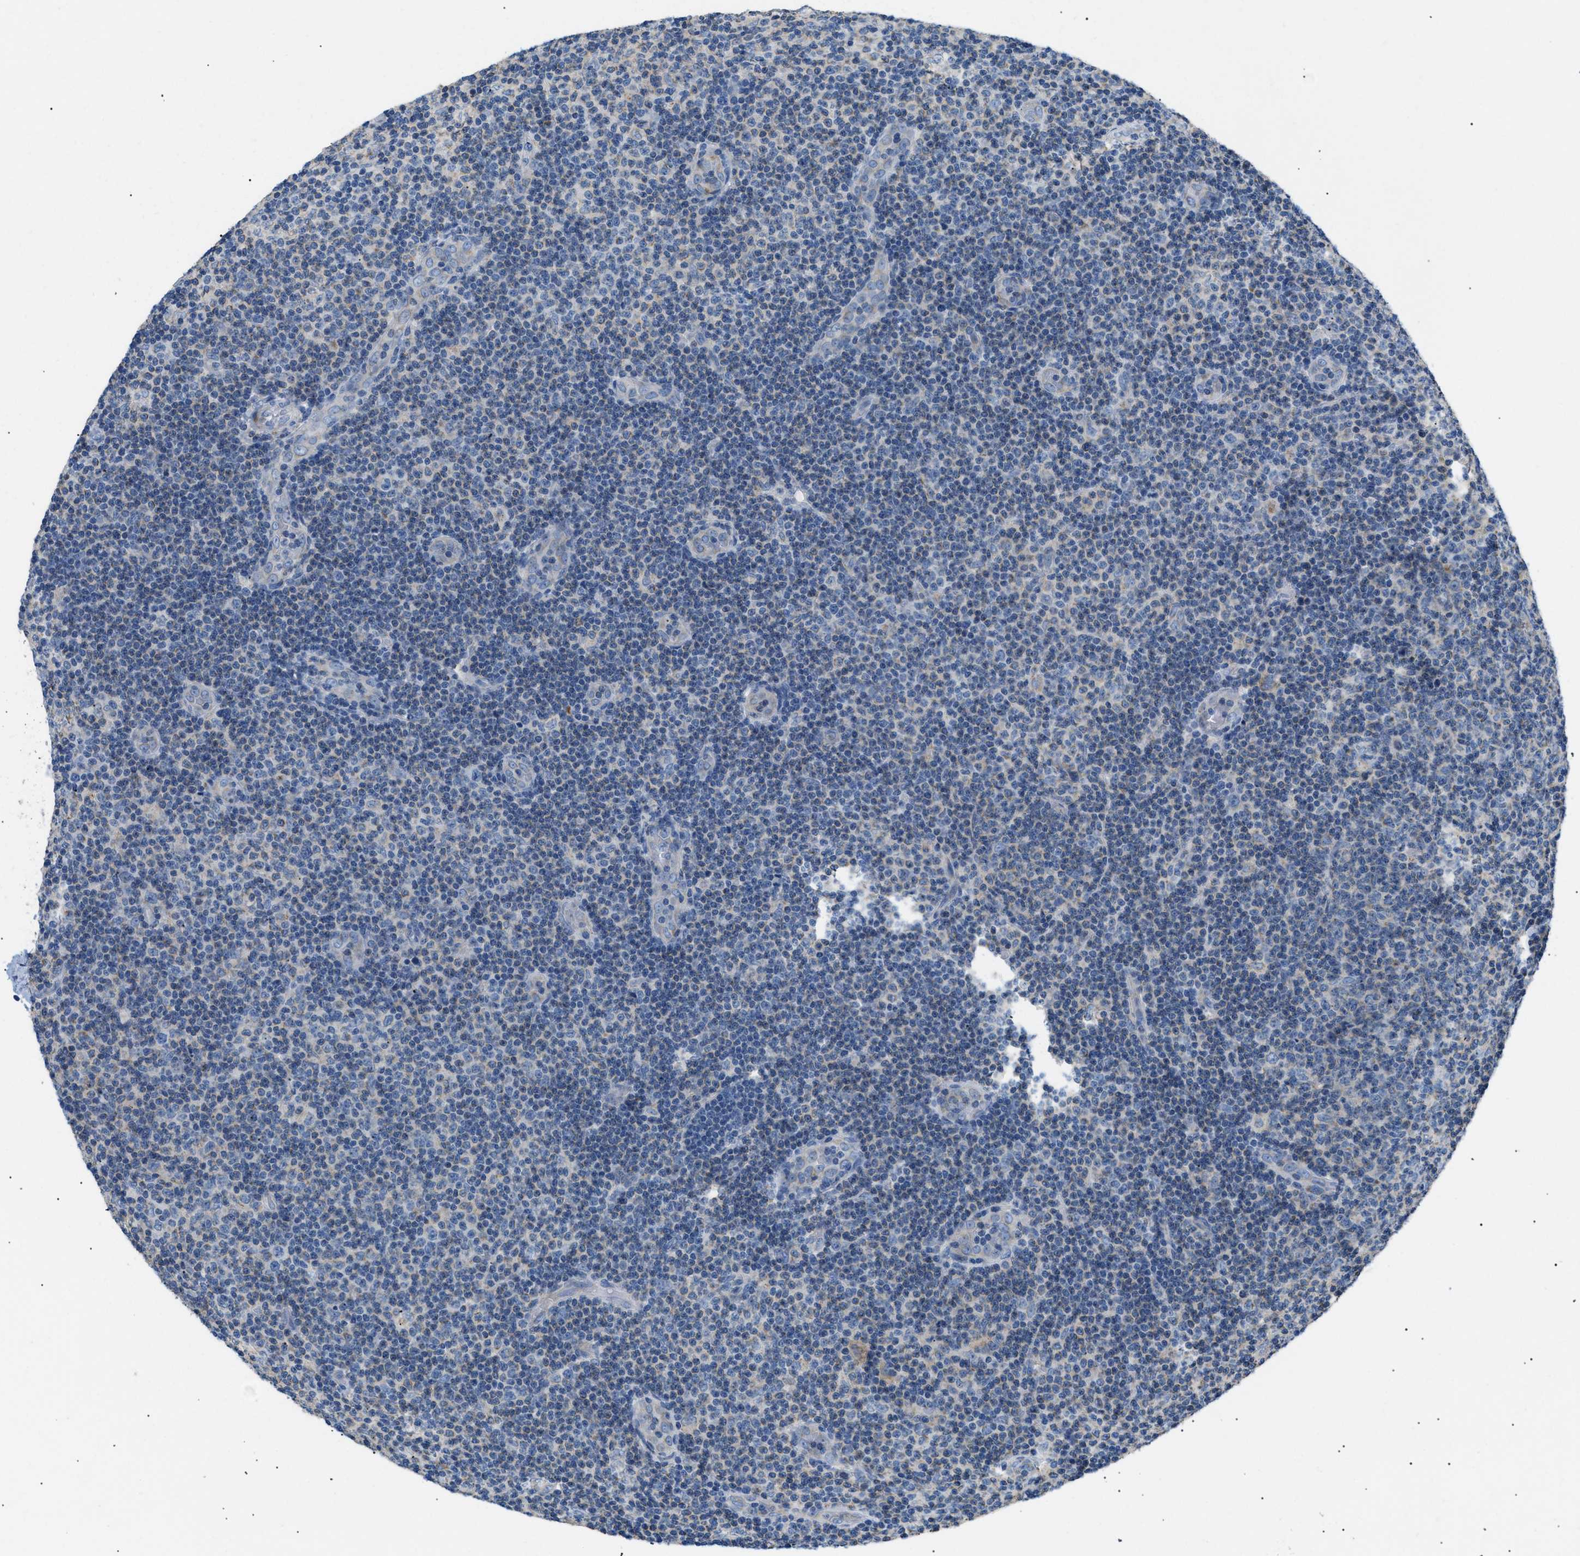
{"staining": {"intensity": "negative", "quantity": "none", "location": "none"}, "tissue": "lymphoma", "cell_type": "Tumor cells", "image_type": "cancer", "snomed": [{"axis": "morphology", "description": "Malignant lymphoma, non-Hodgkin's type, Low grade"}, {"axis": "topography", "description": "Lymph node"}], "caption": "DAB (3,3'-diaminobenzidine) immunohistochemical staining of human lymphoma shows no significant positivity in tumor cells.", "gene": "ILDR1", "patient": {"sex": "male", "age": 83}}